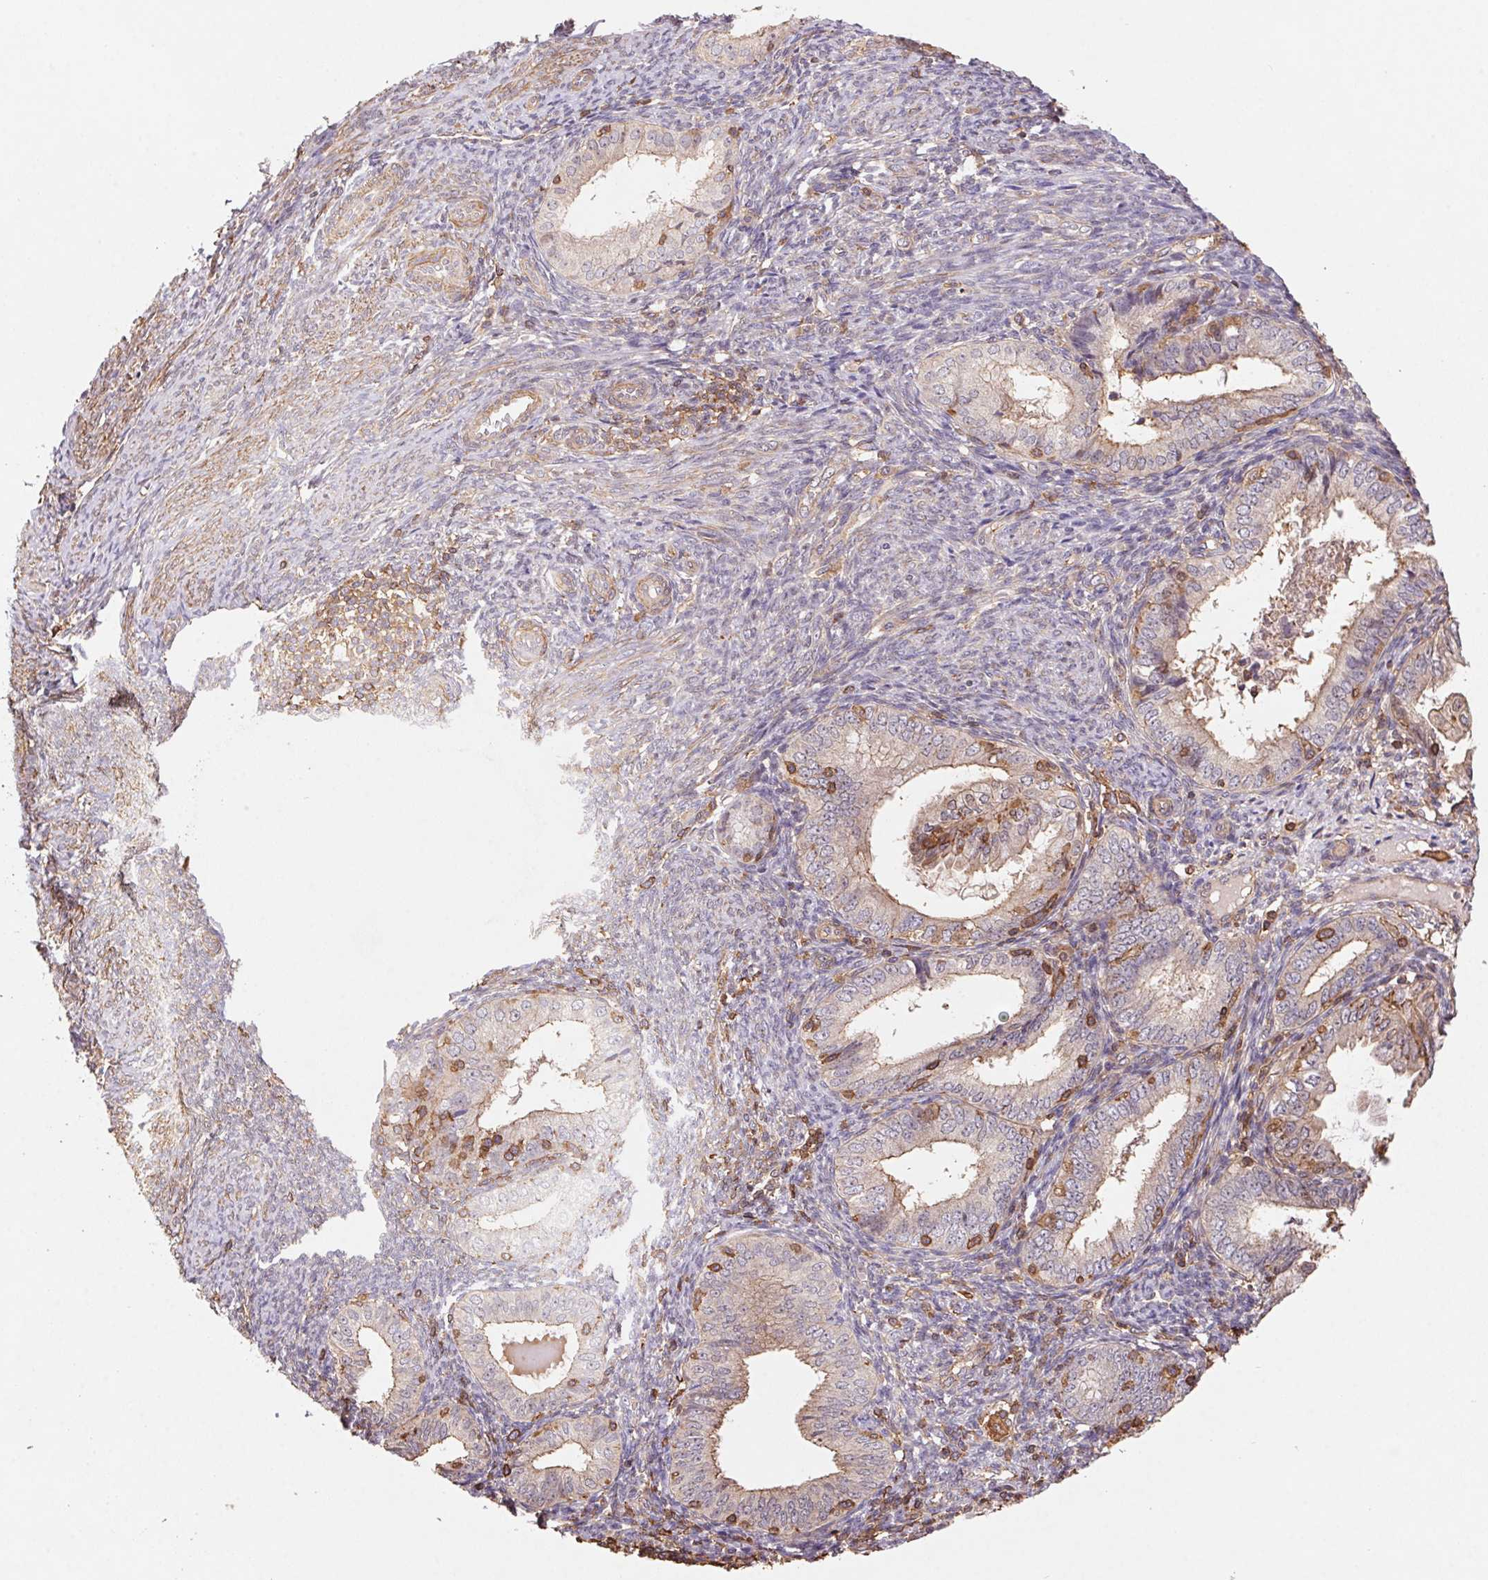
{"staining": {"intensity": "weak", "quantity": "25%-75%", "location": "cytoplasmic/membranous"}, "tissue": "endometrial cancer", "cell_type": "Tumor cells", "image_type": "cancer", "snomed": [{"axis": "morphology", "description": "Adenocarcinoma, NOS"}, {"axis": "topography", "description": "Endometrium"}], "caption": "There is low levels of weak cytoplasmic/membranous staining in tumor cells of endometrial cancer, as demonstrated by immunohistochemical staining (brown color).", "gene": "ATG10", "patient": {"sex": "female", "age": 55}}